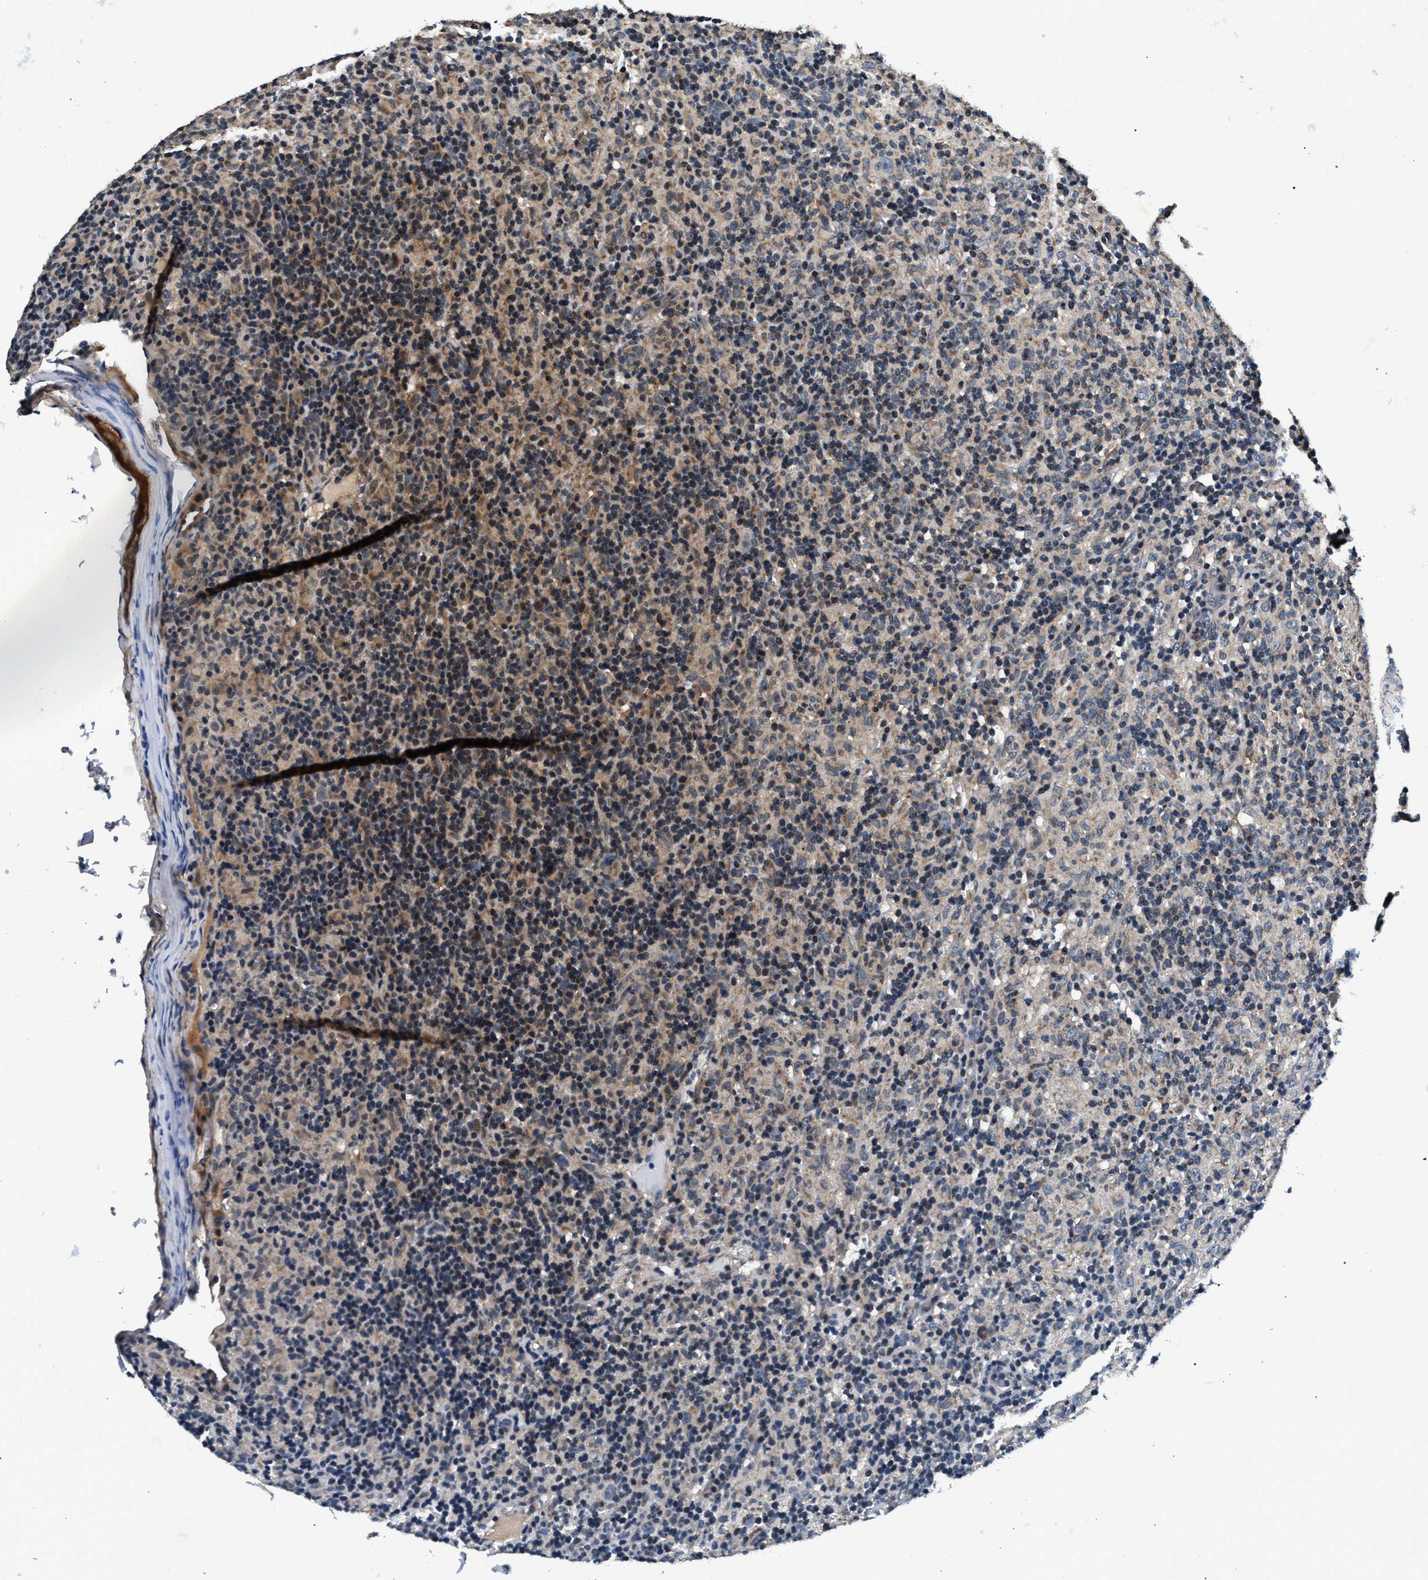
{"staining": {"intensity": "negative", "quantity": "none", "location": "none"}, "tissue": "lymphoma", "cell_type": "Tumor cells", "image_type": "cancer", "snomed": [{"axis": "morphology", "description": "Hodgkin's disease, NOS"}, {"axis": "topography", "description": "Lymph node"}], "caption": "Micrograph shows no protein expression in tumor cells of Hodgkin's disease tissue.", "gene": "IMMT", "patient": {"sex": "male", "age": 70}}